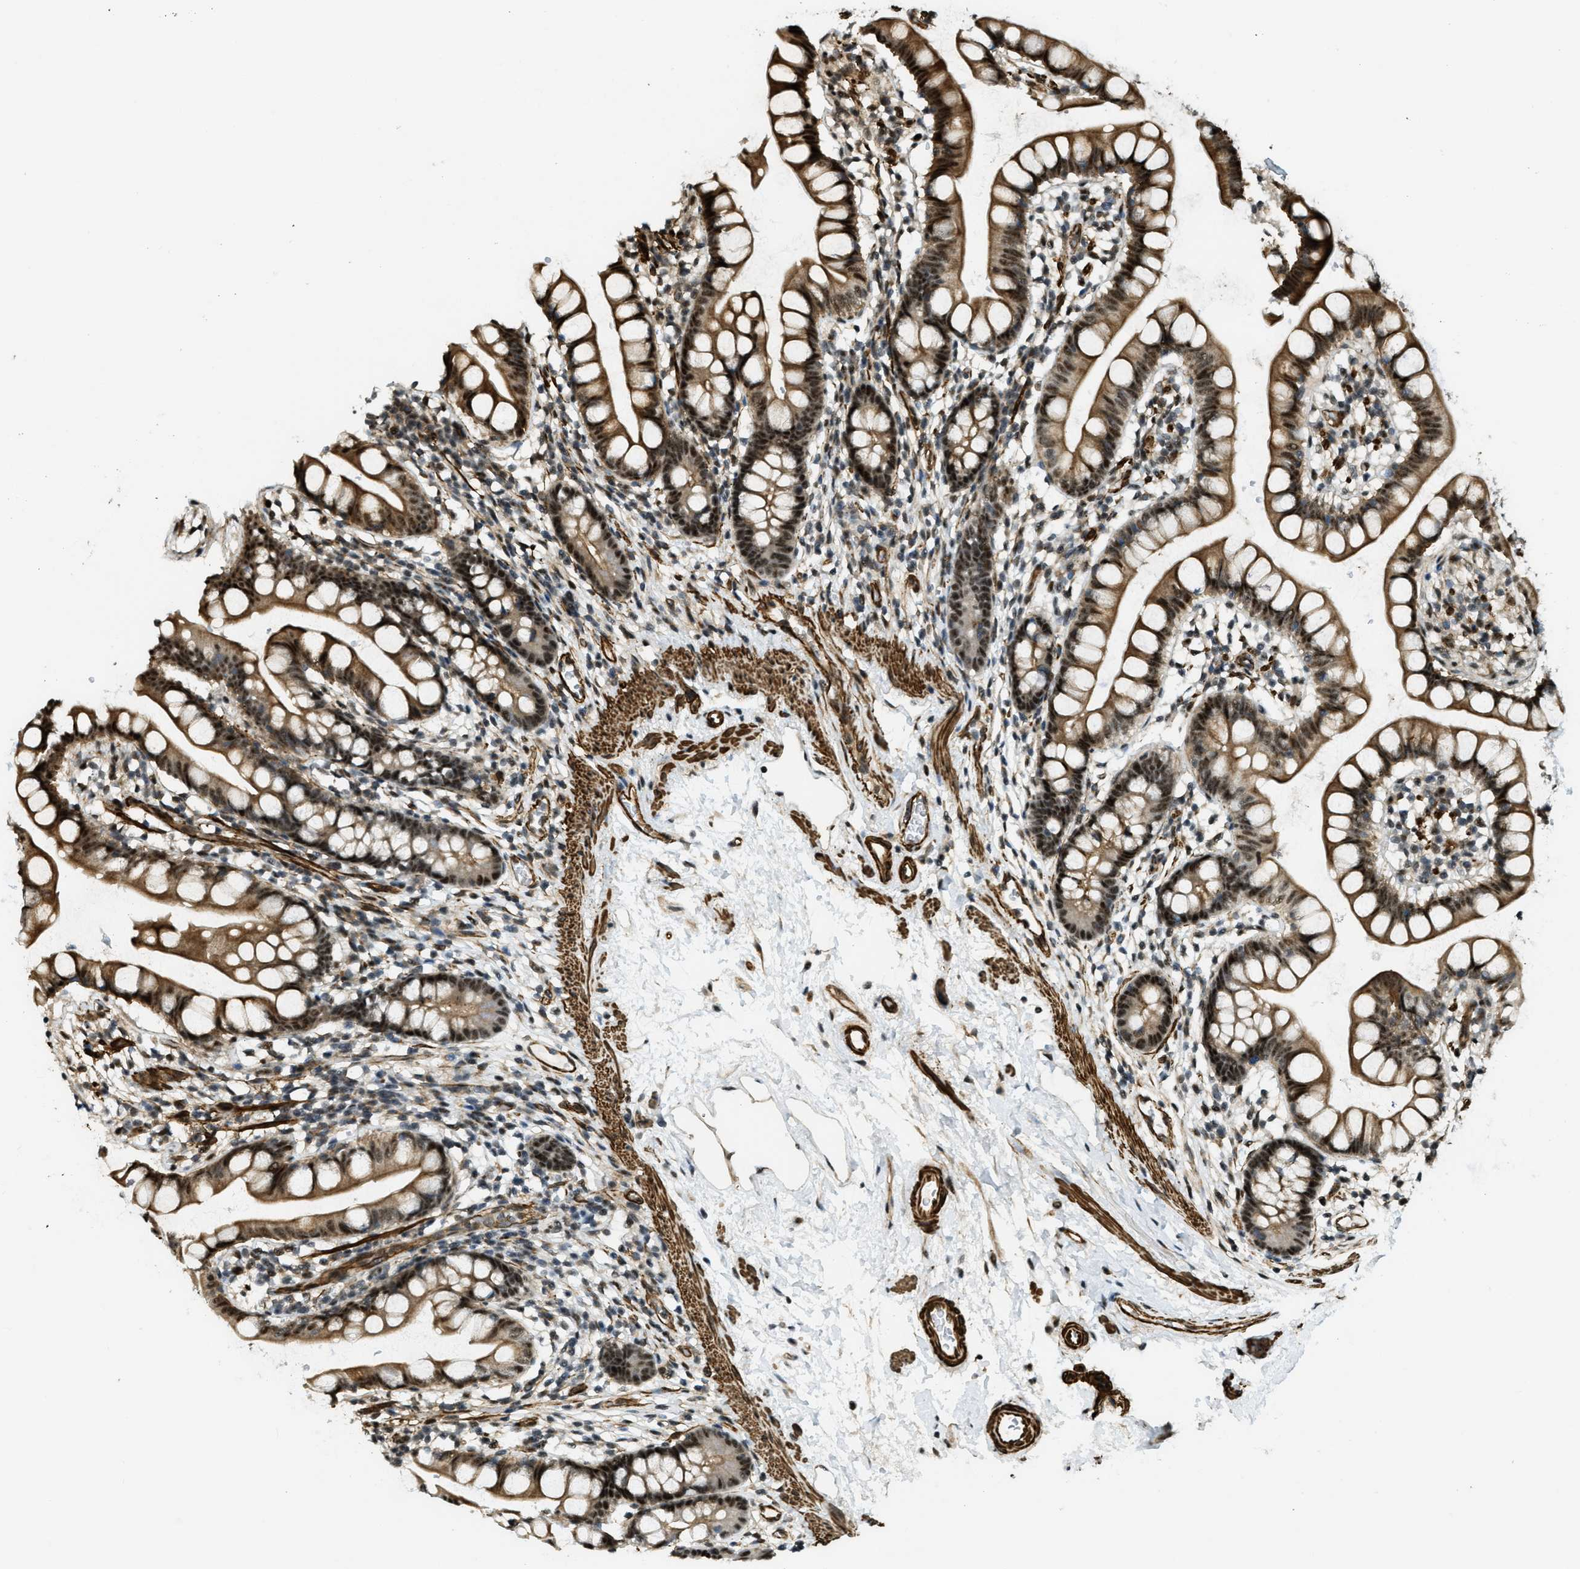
{"staining": {"intensity": "strong", "quantity": ">75%", "location": "cytoplasmic/membranous,nuclear"}, "tissue": "small intestine", "cell_type": "Glandular cells", "image_type": "normal", "snomed": [{"axis": "morphology", "description": "Normal tissue, NOS"}, {"axis": "topography", "description": "Small intestine"}], "caption": "Protein expression analysis of normal human small intestine reveals strong cytoplasmic/membranous,nuclear staining in about >75% of glandular cells. Immunohistochemistry stains the protein in brown and the nuclei are stained blue.", "gene": "CFAP36", "patient": {"sex": "female", "age": 84}}